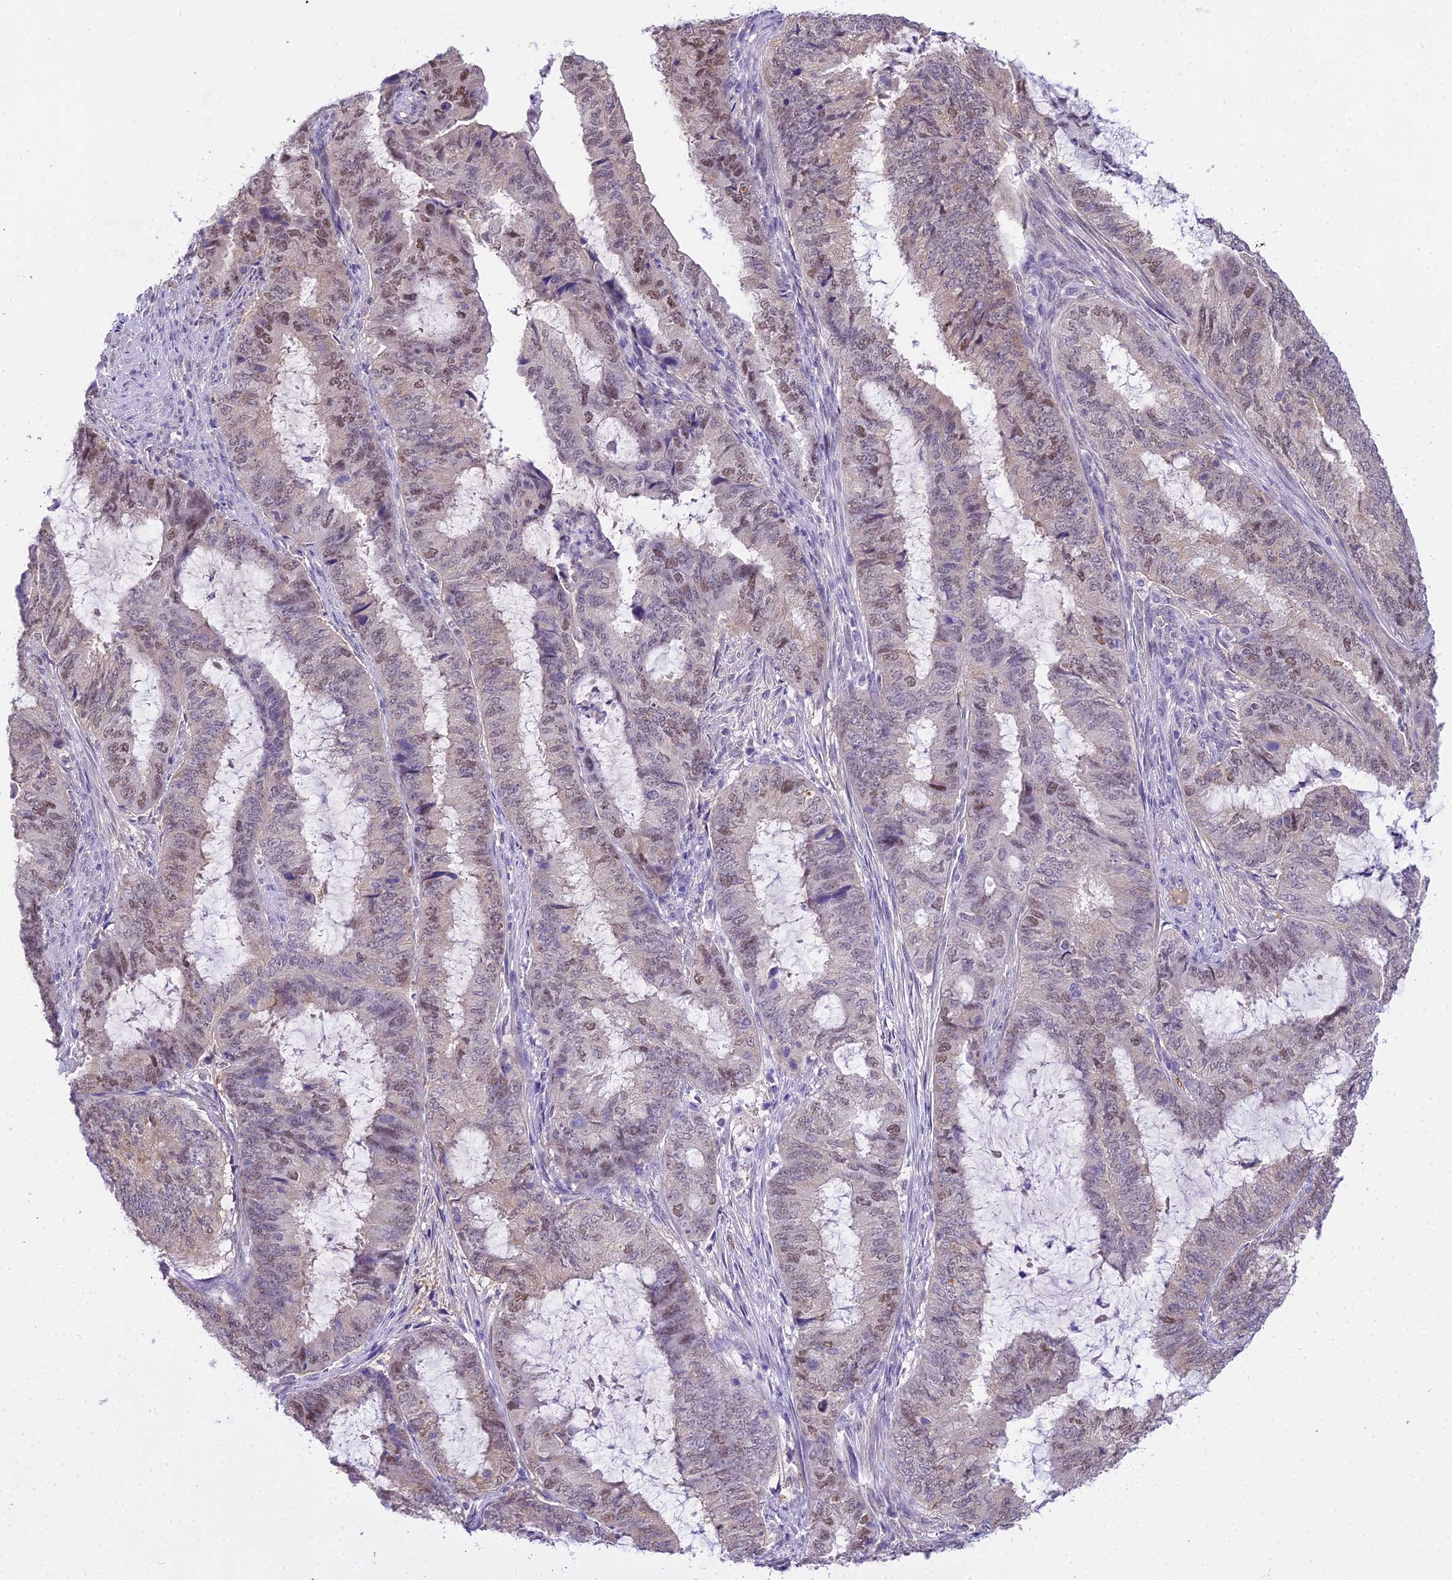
{"staining": {"intensity": "weak", "quantity": "25%-75%", "location": "nuclear"}, "tissue": "endometrial cancer", "cell_type": "Tumor cells", "image_type": "cancer", "snomed": [{"axis": "morphology", "description": "Adenocarcinoma, NOS"}, {"axis": "topography", "description": "Endometrium"}], "caption": "Protein expression analysis of endometrial cancer (adenocarcinoma) demonstrates weak nuclear positivity in about 25%-75% of tumor cells.", "gene": "MAT2A", "patient": {"sex": "female", "age": 51}}